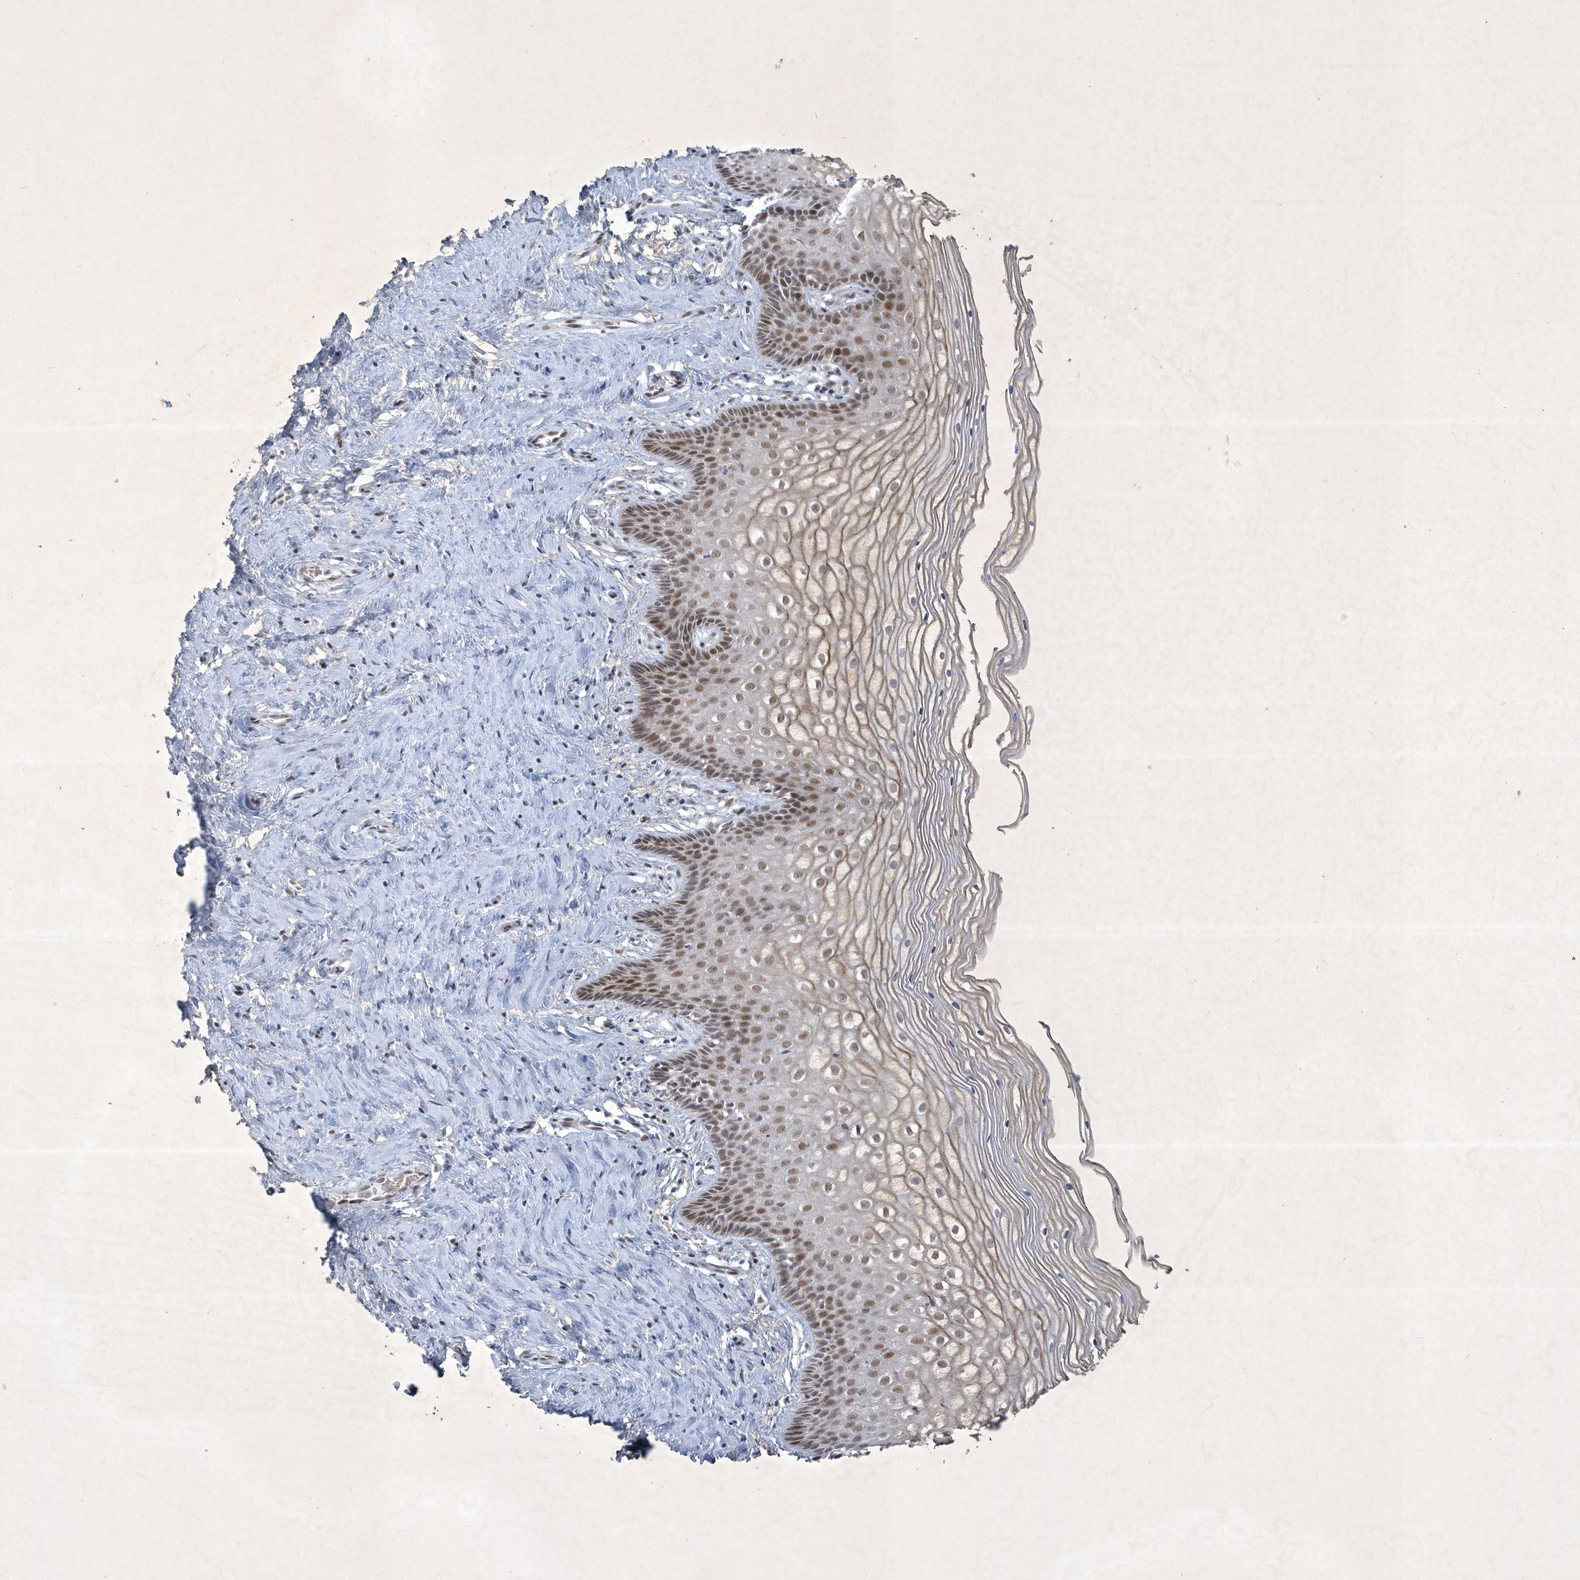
{"staining": {"intensity": "moderate", "quantity": ">75%", "location": "cytoplasmic/membranous"}, "tissue": "cervix", "cell_type": "Glandular cells", "image_type": "normal", "snomed": [{"axis": "morphology", "description": "Normal tissue, NOS"}, {"axis": "topography", "description": "Cervix"}], "caption": "A high-resolution image shows IHC staining of normal cervix, which shows moderate cytoplasmic/membranous expression in about >75% of glandular cells. (brown staining indicates protein expression, while blue staining denotes nuclei).", "gene": "ZBTB9", "patient": {"sex": "female", "age": 33}}